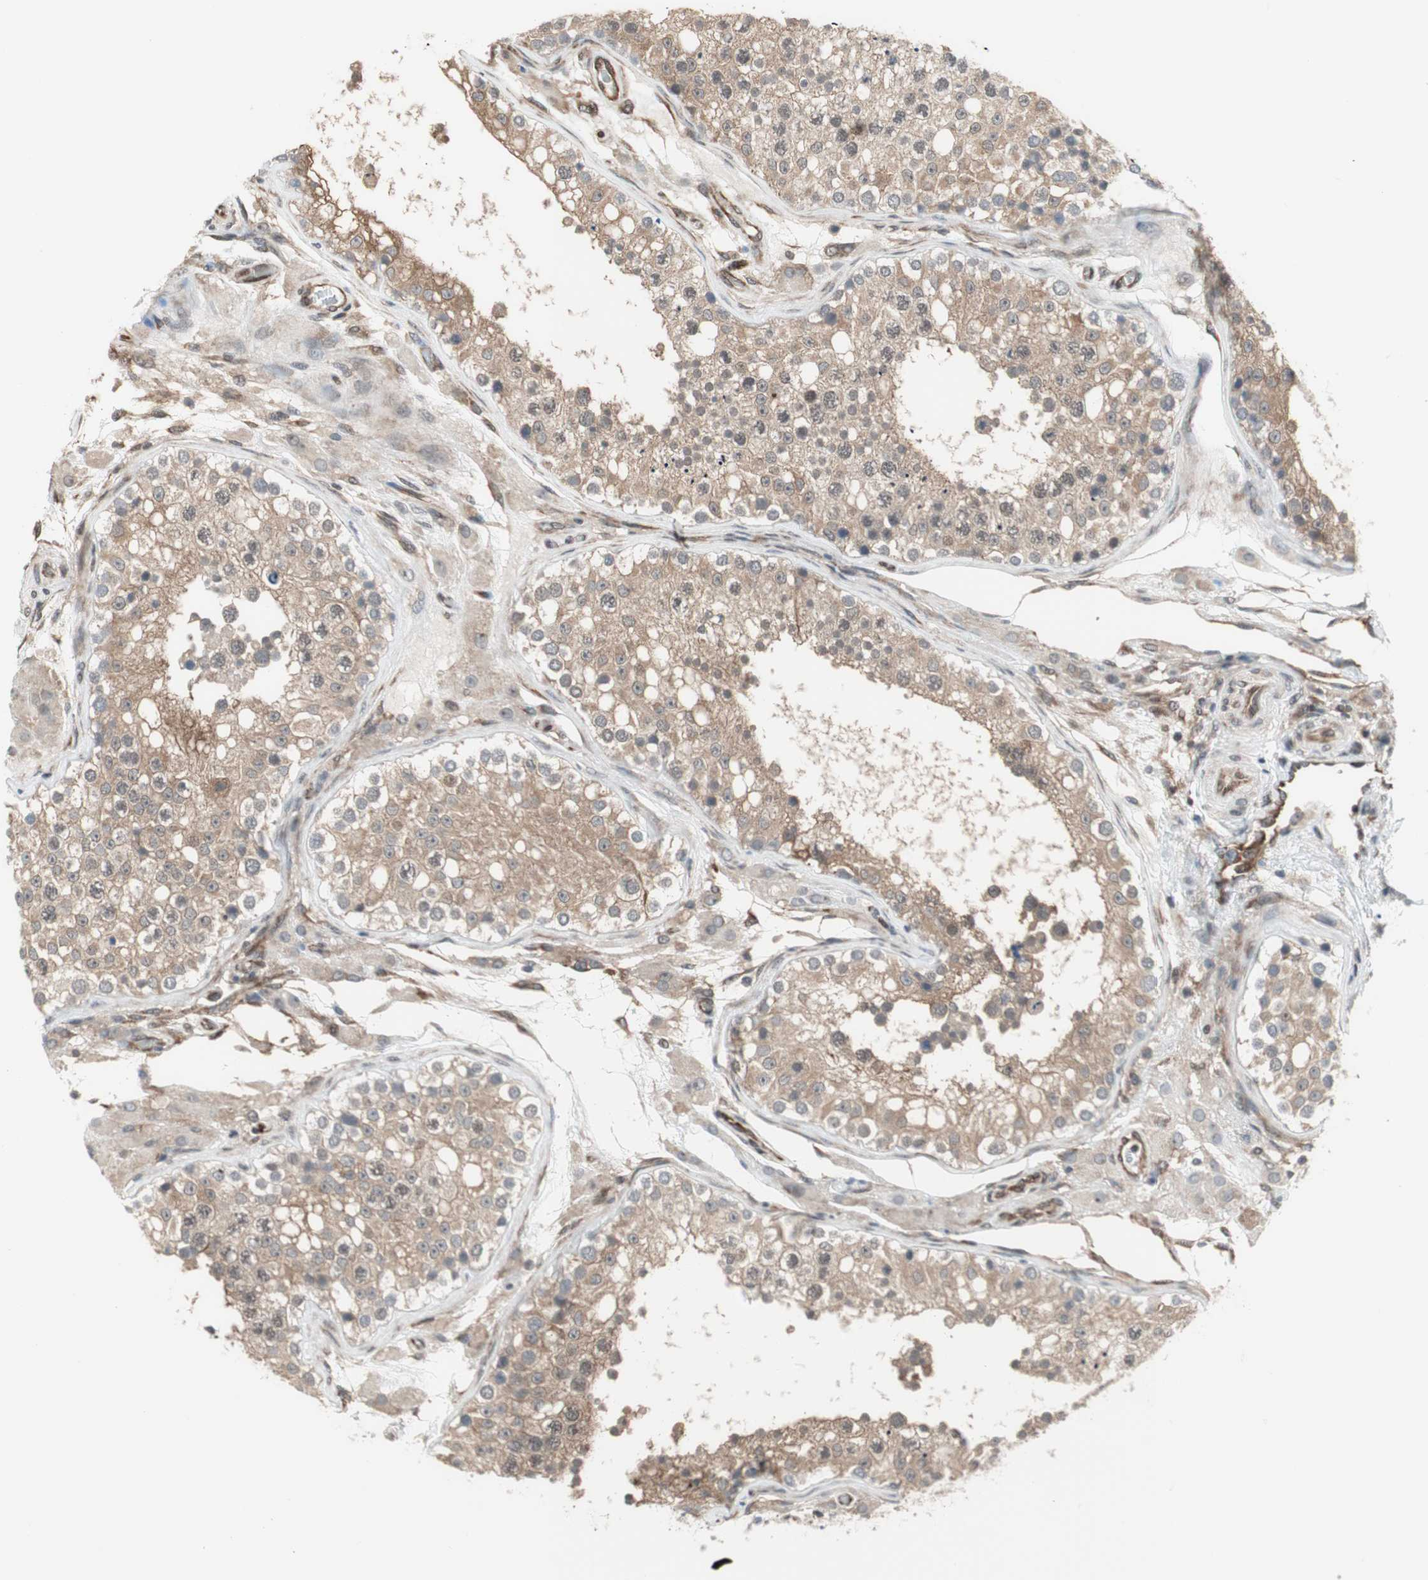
{"staining": {"intensity": "moderate", "quantity": ">75%", "location": "cytoplasmic/membranous"}, "tissue": "testis", "cell_type": "Cells in seminiferous ducts", "image_type": "normal", "snomed": [{"axis": "morphology", "description": "Normal tissue, NOS"}, {"axis": "topography", "description": "Testis"}], "caption": "Immunohistochemical staining of normal testis reveals moderate cytoplasmic/membranous protein staining in approximately >75% of cells in seminiferous ducts. (Brightfield microscopy of DAB IHC at high magnification).", "gene": "ZNF512B", "patient": {"sex": "male", "age": 26}}